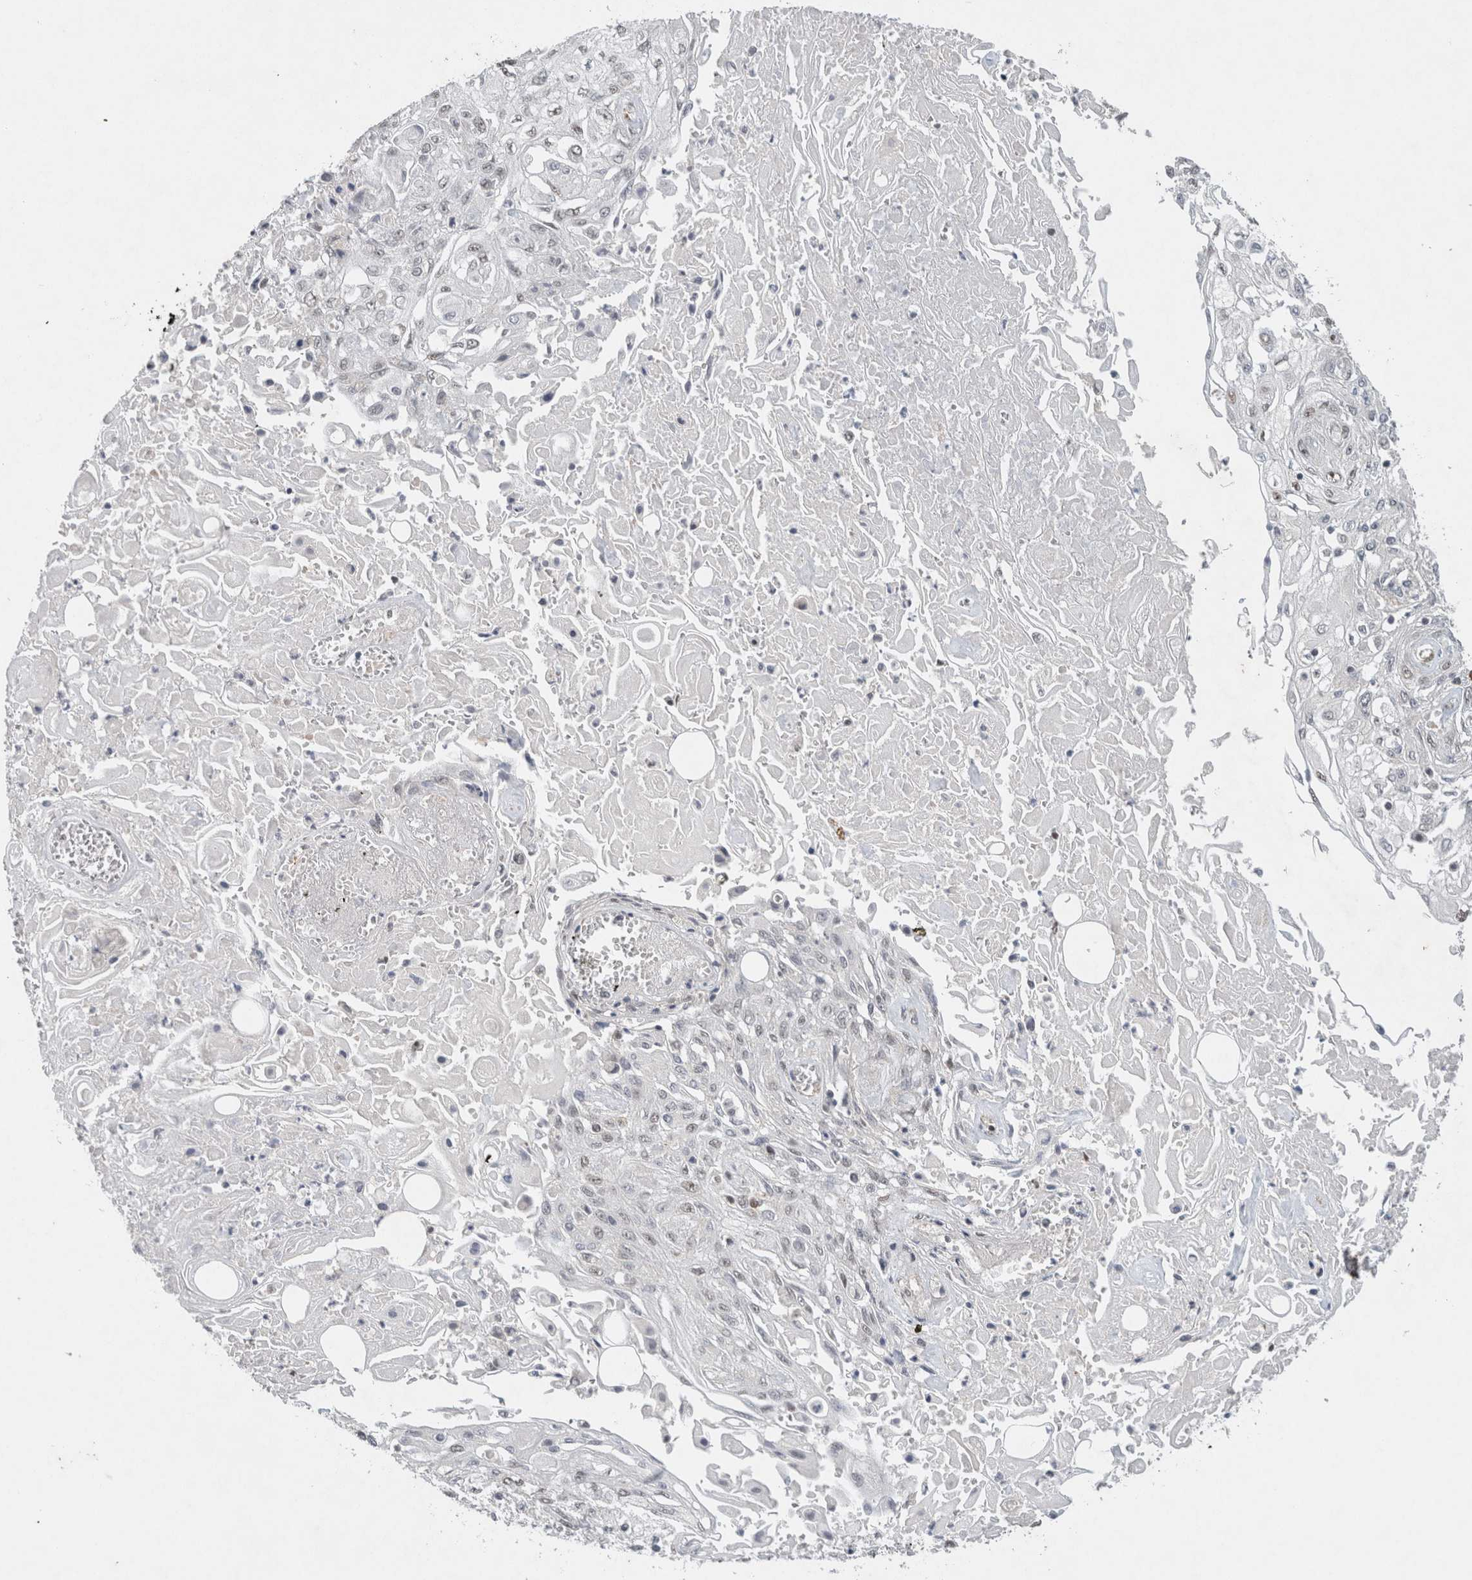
{"staining": {"intensity": "negative", "quantity": "none", "location": "none"}, "tissue": "skin cancer", "cell_type": "Tumor cells", "image_type": "cancer", "snomed": [{"axis": "morphology", "description": "Squamous cell carcinoma, NOS"}, {"axis": "morphology", "description": "Squamous cell carcinoma, metastatic, NOS"}, {"axis": "topography", "description": "Skin"}, {"axis": "topography", "description": "Lymph node"}], "caption": "This is a photomicrograph of immunohistochemistry staining of skin cancer (squamous cell carcinoma), which shows no positivity in tumor cells.", "gene": "DDX42", "patient": {"sex": "male", "age": 75}}